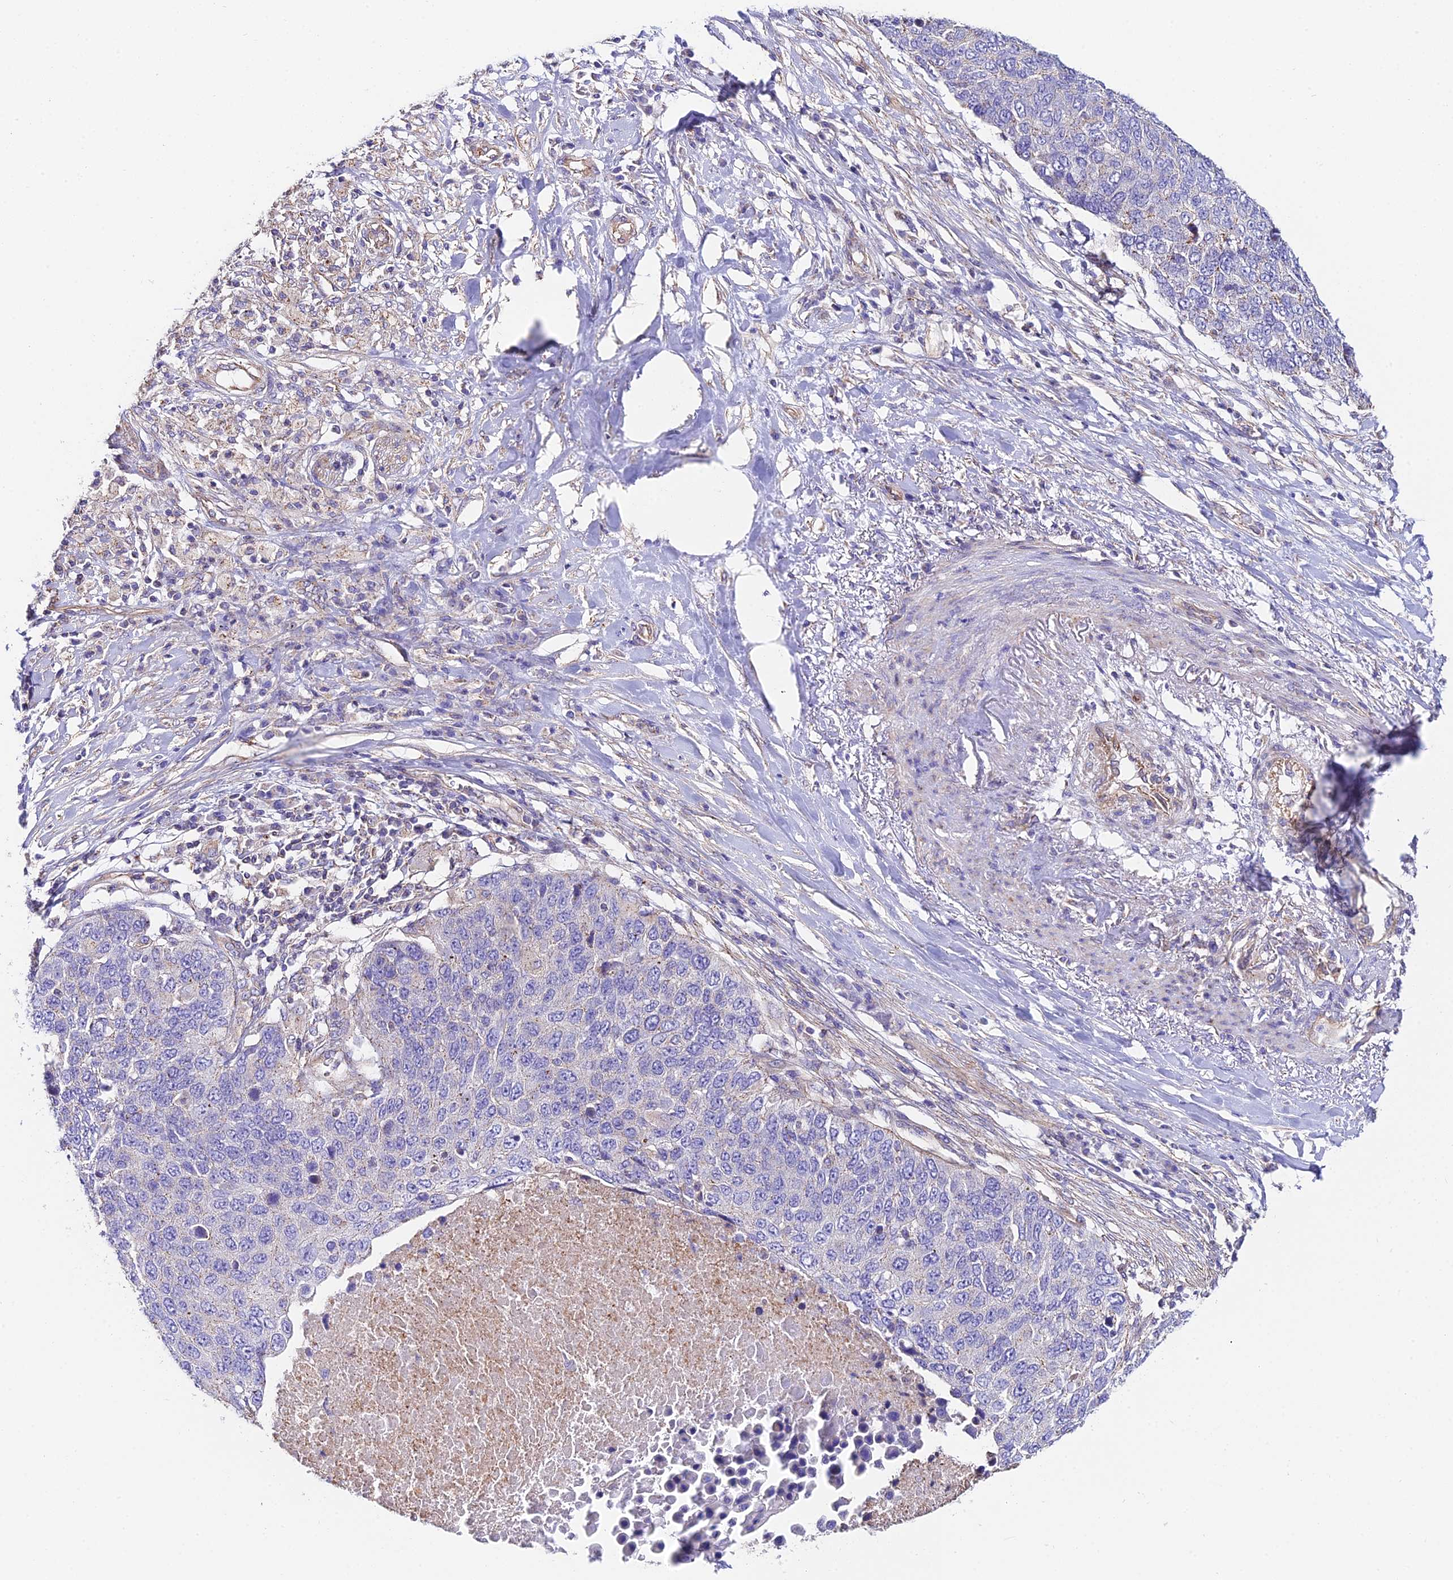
{"staining": {"intensity": "negative", "quantity": "none", "location": "none"}, "tissue": "lung cancer", "cell_type": "Tumor cells", "image_type": "cancer", "snomed": [{"axis": "morphology", "description": "Normal tissue, NOS"}, {"axis": "morphology", "description": "Squamous cell carcinoma, NOS"}, {"axis": "topography", "description": "Lymph node"}, {"axis": "topography", "description": "Lung"}], "caption": "Immunohistochemical staining of squamous cell carcinoma (lung) displays no significant positivity in tumor cells. (DAB (3,3'-diaminobenzidine) IHC visualized using brightfield microscopy, high magnification).", "gene": "QRFP", "patient": {"sex": "male", "age": 66}}